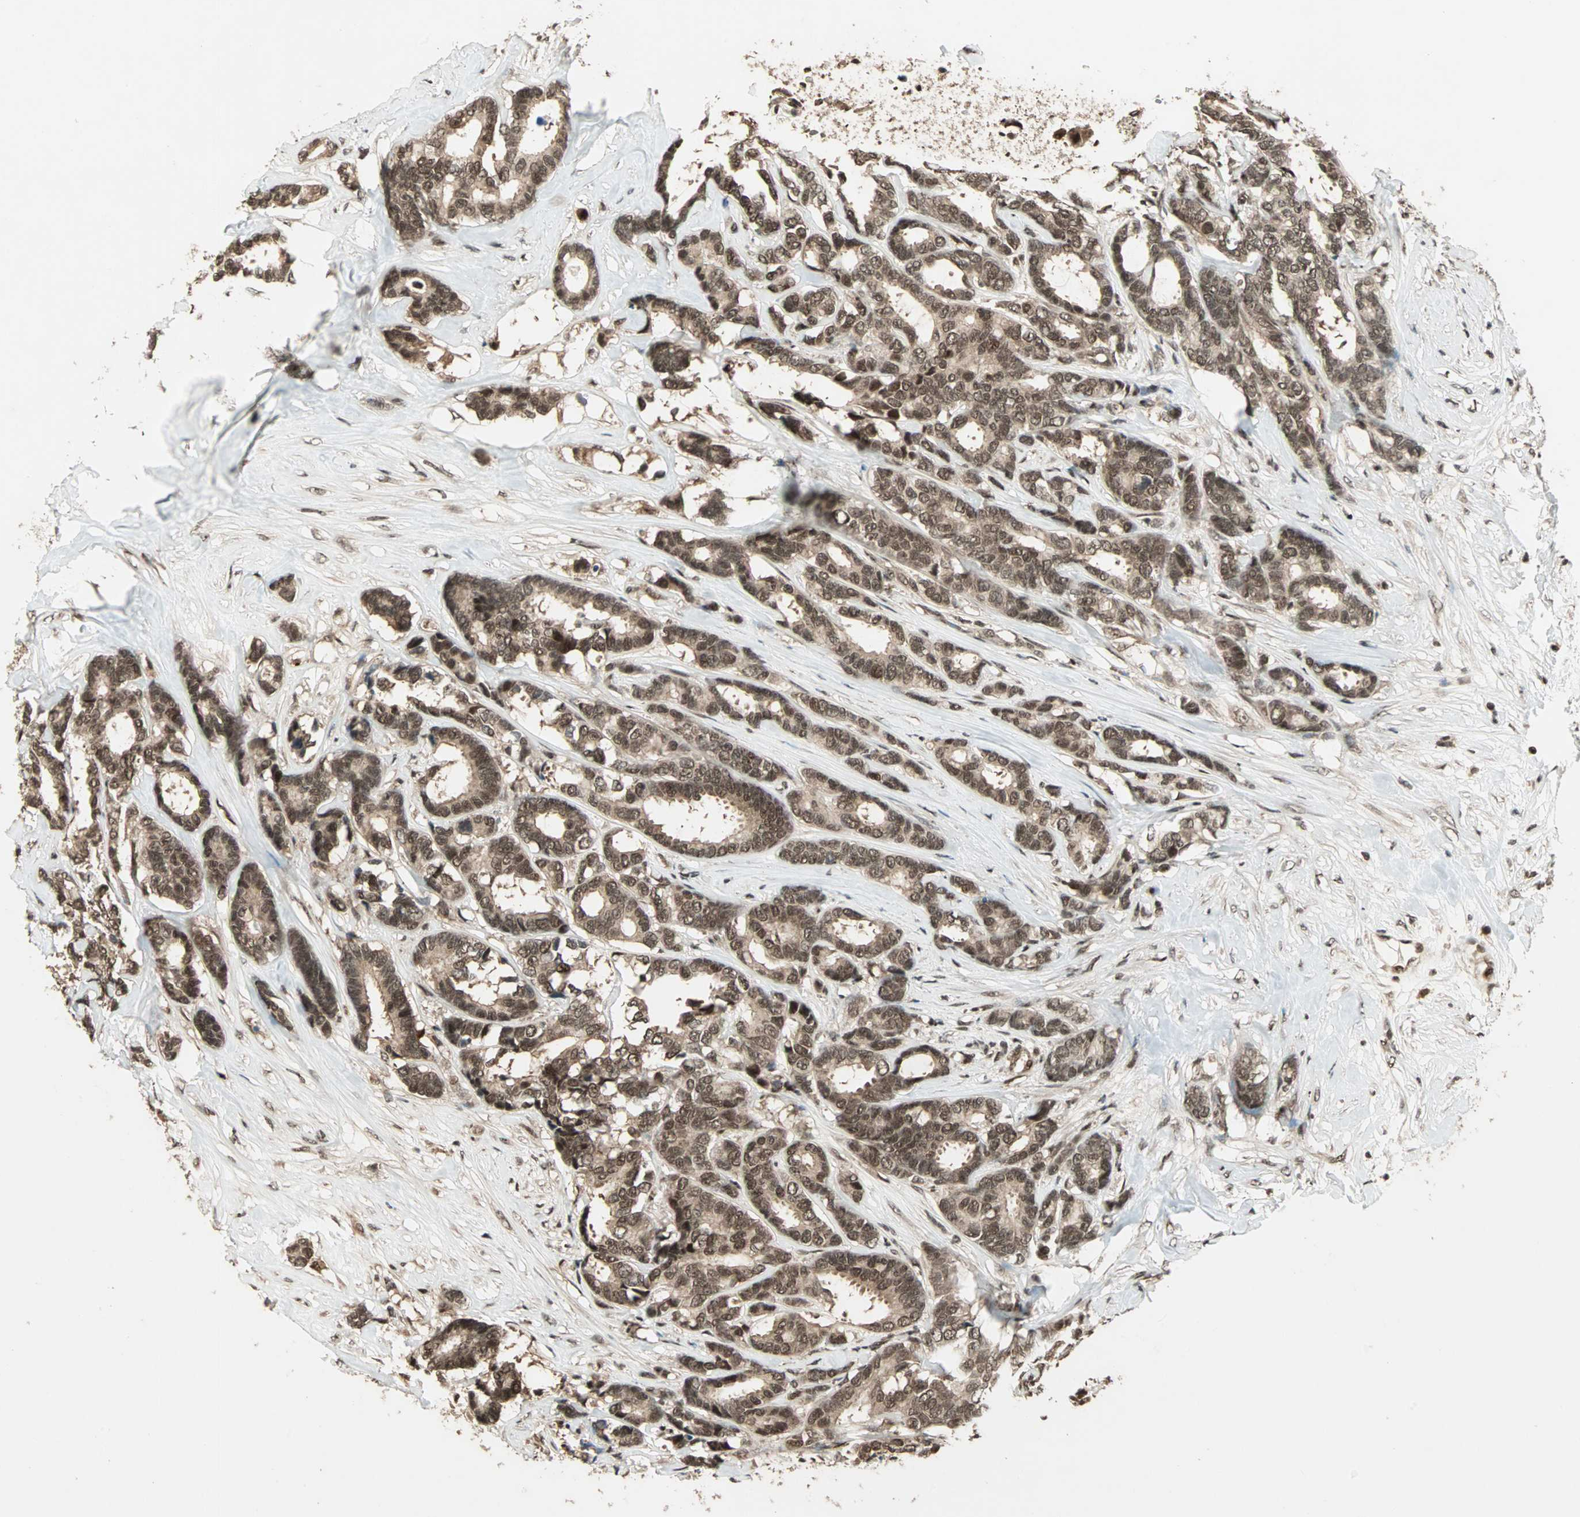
{"staining": {"intensity": "moderate", "quantity": ">75%", "location": "cytoplasmic/membranous,nuclear"}, "tissue": "breast cancer", "cell_type": "Tumor cells", "image_type": "cancer", "snomed": [{"axis": "morphology", "description": "Duct carcinoma"}, {"axis": "topography", "description": "Breast"}], "caption": "Tumor cells exhibit medium levels of moderate cytoplasmic/membranous and nuclear expression in approximately >75% of cells in breast cancer.", "gene": "ZNF44", "patient": {"sex": "female", "age": 87}}